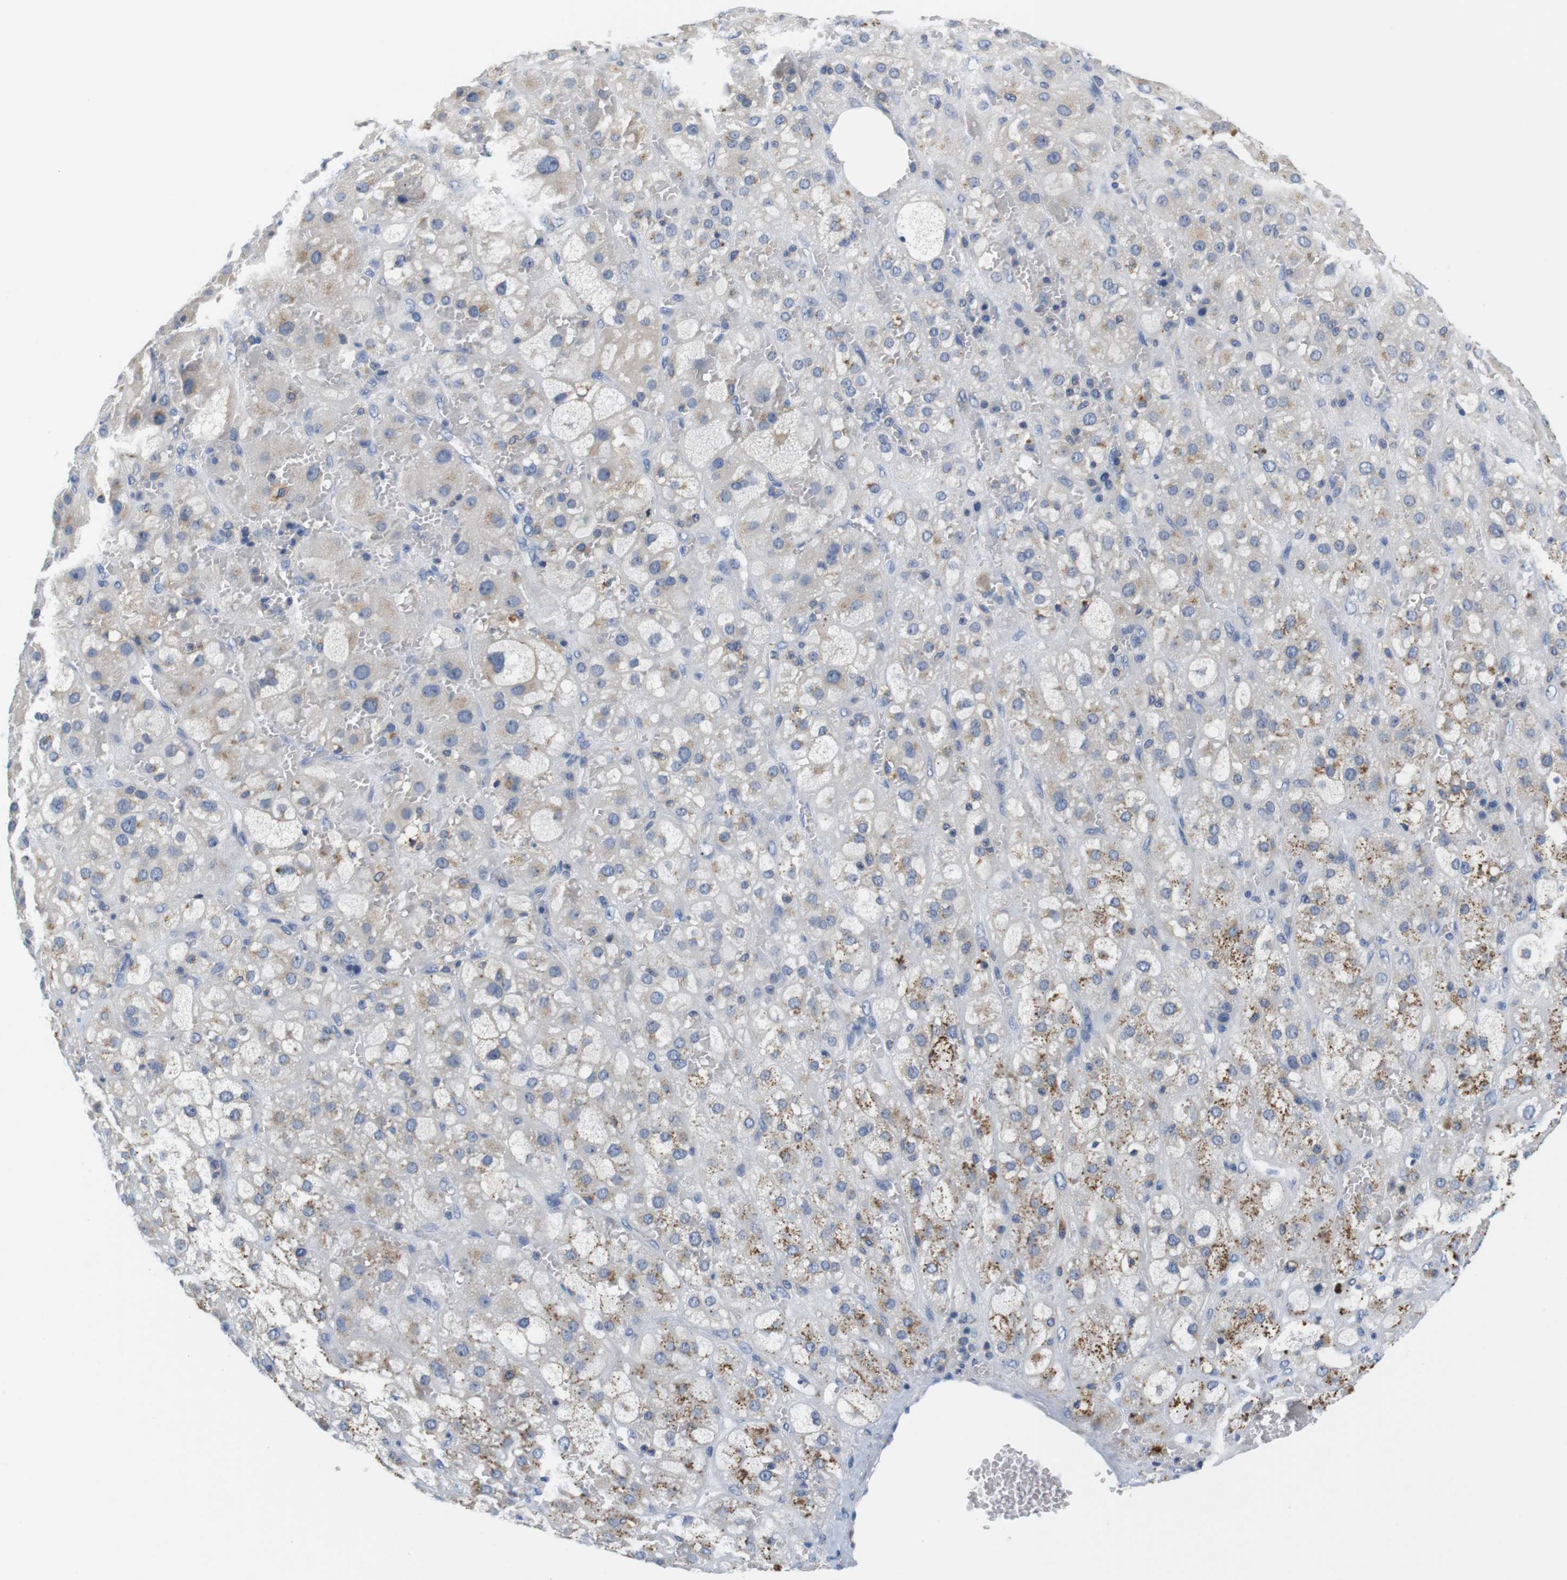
{"staining": {"intensity": "moderate", "quantity": "<25%", "location": "cytoplasmic/membranous"}, "tissue": "adrenal gland", "cell_type": "Glandular cells", "image_type": "normal", "snomed": [{"axis": "morphology", "description": "Normal tissue, NOS"}, {"axis": "topography", "description": "Adrenal gland"}], "caption": "A photomicrograph of adrenal gland stained for a protein shows moderate cytoplasmic/membranous brown staining in glandular cells. The staining is performed using DAB brown chromogen to label protein expression. The nuclei are counter-stained blue using hematoxylin.", "gene": "CNGA2", "patient": {"sex": "female", "age": 47}}